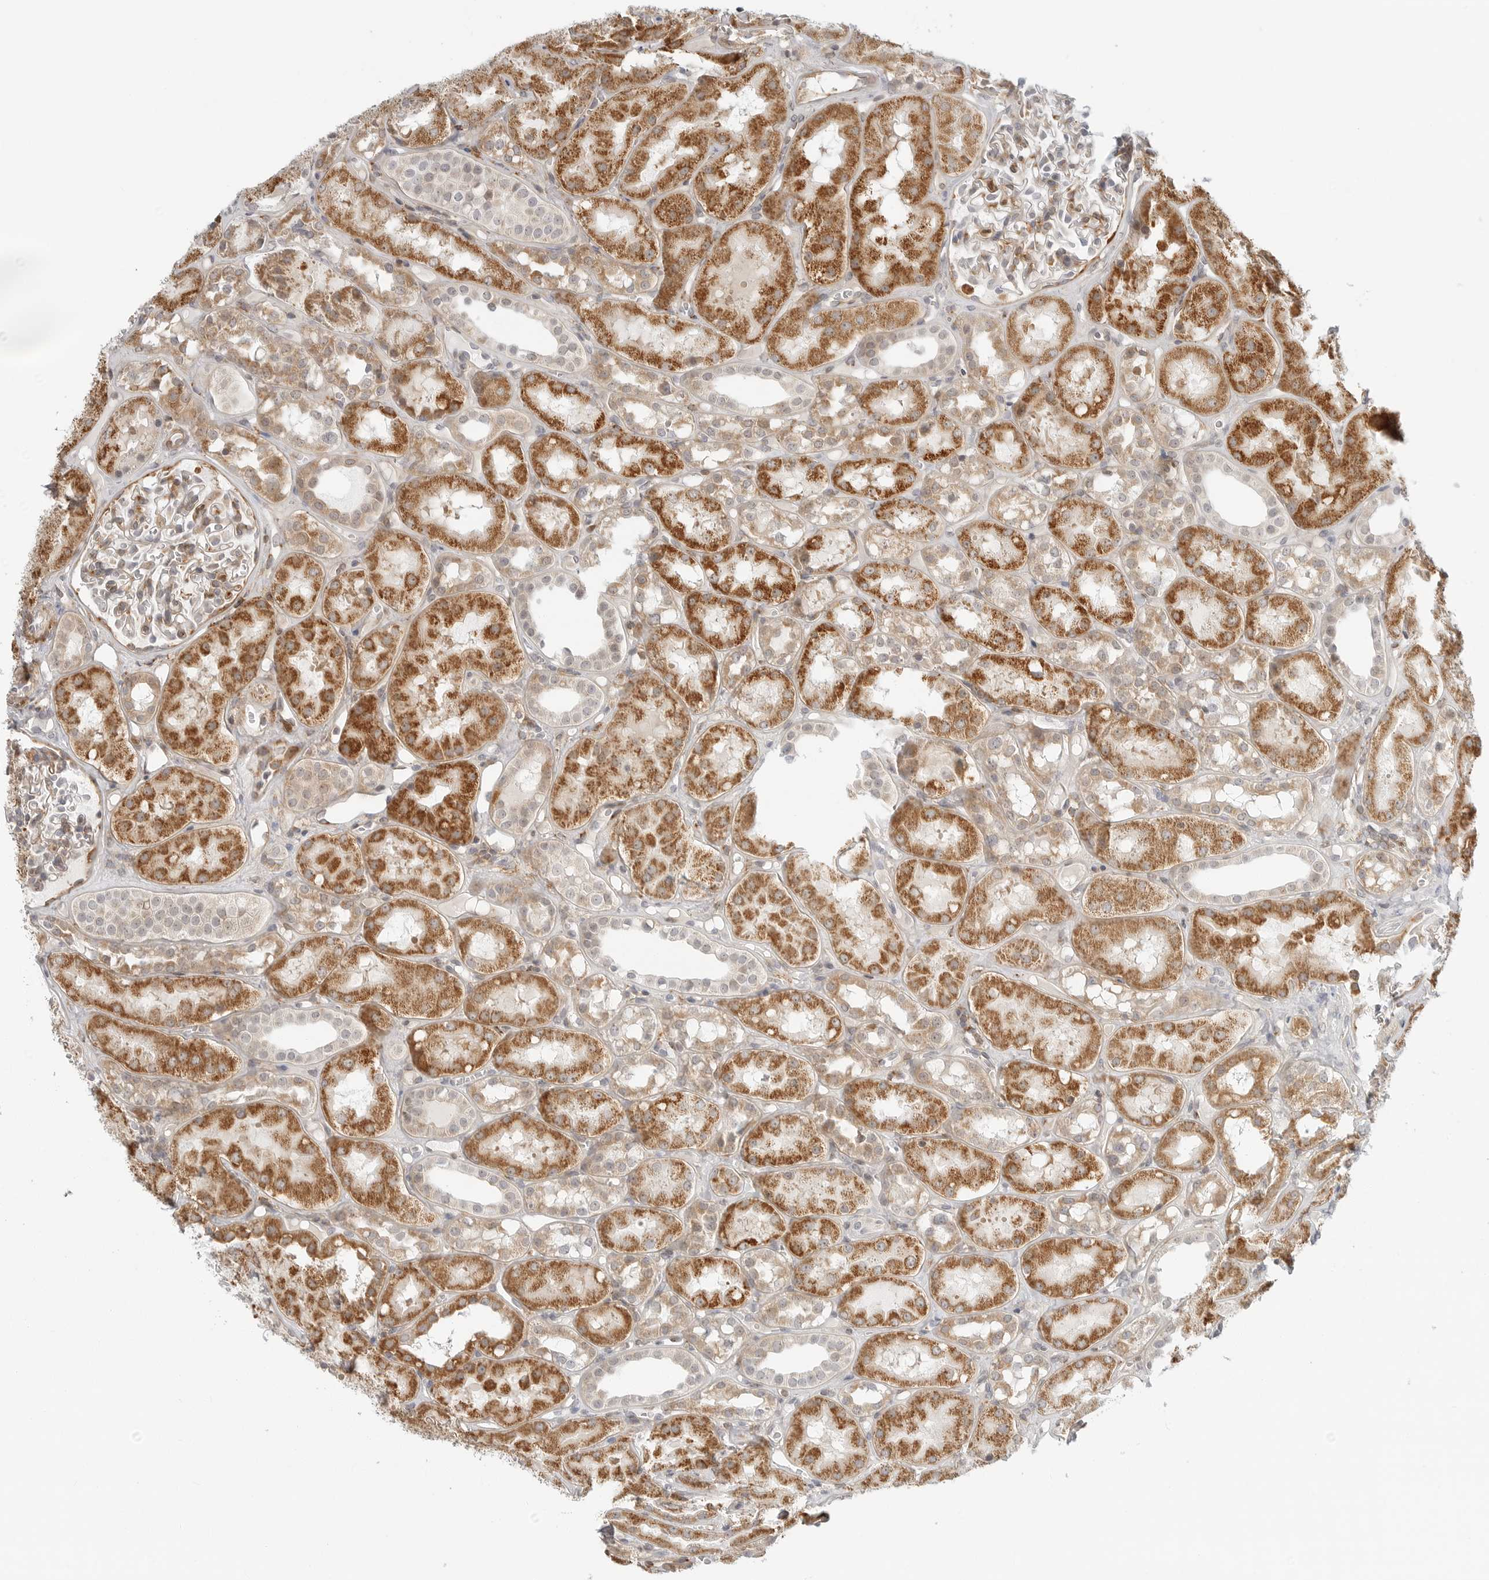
{"staining": {"intensity": "moderate", "quantity": "25%-75%", "location": "cytoplasmic/membranous"}, "tissue": "kidney", "cell_type": "Cells in glomeruli", "image_type": "normal", "snomed": [{"axis": "morphology", "description": "Normal tissue, NOS"}, {"axis": "topography", "description": "Kidney"}], "caption": "A micrograph of kidney stained for a protein reveals moderate cytoplasmic/membranous brown staining in cells in glomeruli. (IHC, brightfield microscopy, high magnification).", "gene": "C1QTNF1", "patient": {"sex": "male", "age": 16}}